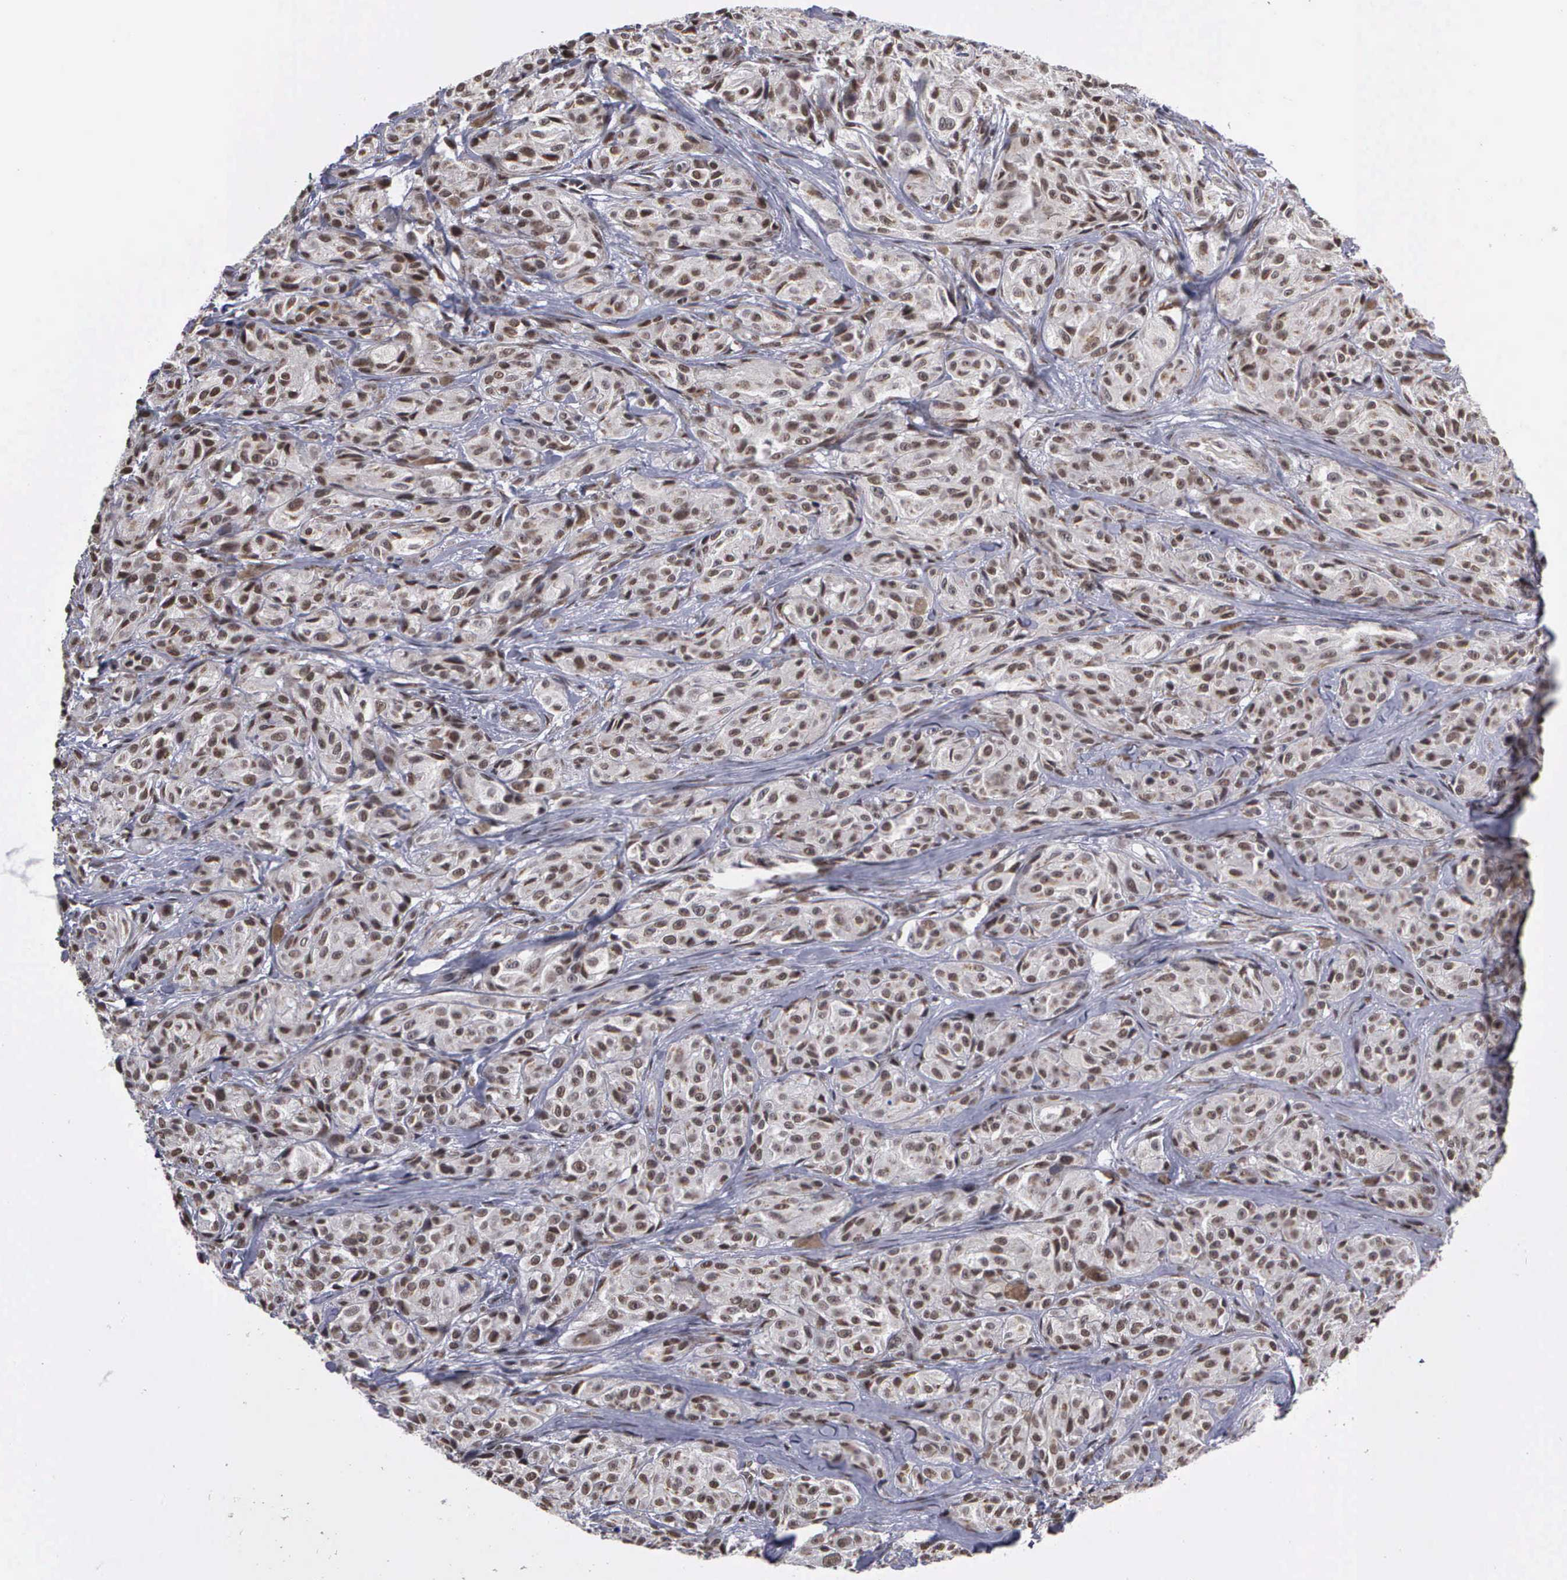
{"staining": {"intensity": "moderate", "quantity": ">75%", "location": "nuclear"}, "tissue": "melanoma", "cell_type": "Tumor cells", "image_type": "cancer", "snomed": [{"axis": "morphology", "description": "Malignant melanoma, NOS"}, {"axis": "topography", "description": "Skin"}], "caption": "Tumor cells demonstrate medium levels of moderate nuclear expression in approximately >75% of cells in human malignant melanoma.", "gene": "GTF2A1", "patient": {"sex": "male", "age": 56}}